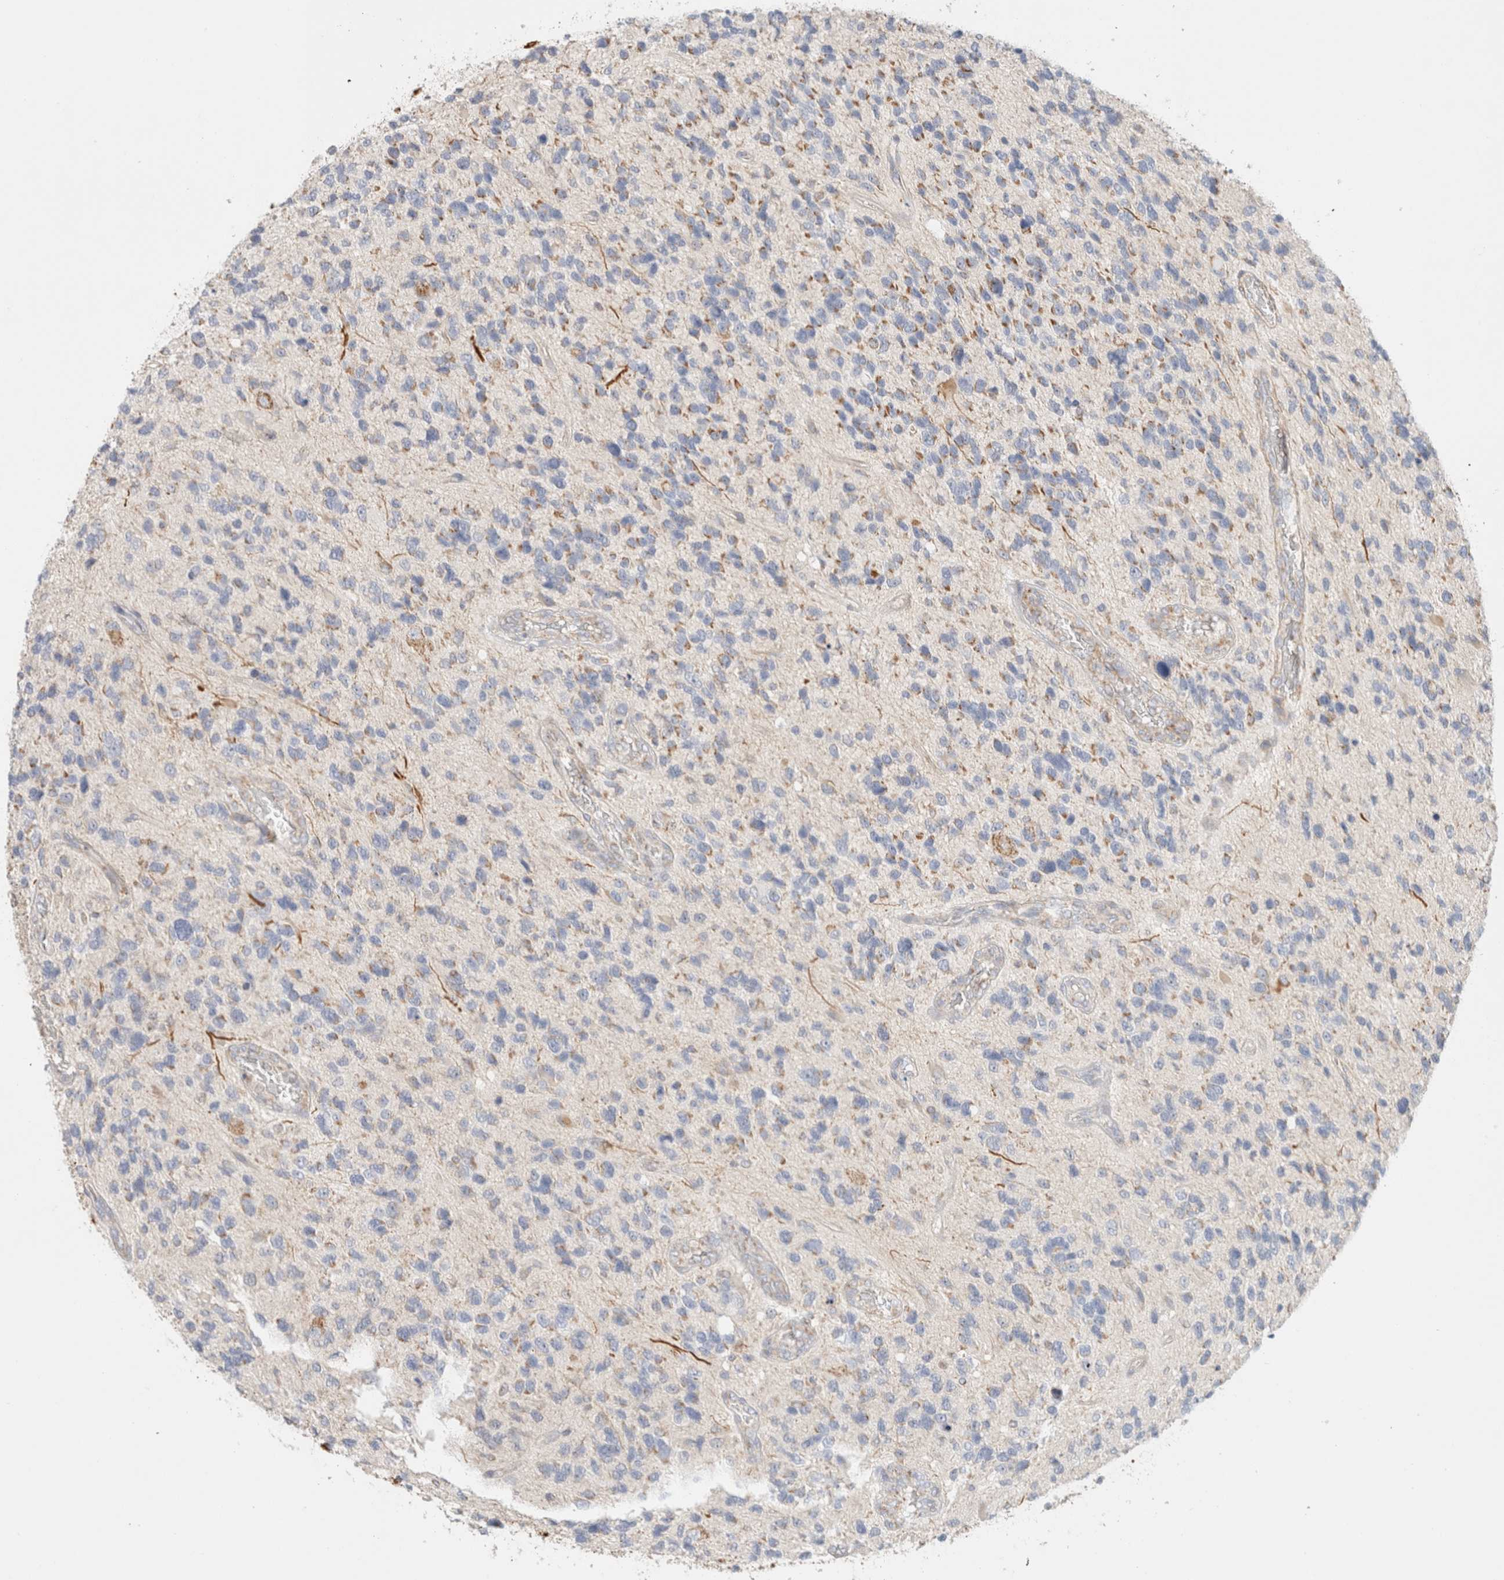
{"staining": {"intensity": "moderate", "quantity": "<25%", "location": "cytoplasmic/membranous"}, "tissue": "glioma", "cell_type": "Tumor cells", "image_type": "cancer", "snomed": [{"axis": "morphology", "description": "Glioma, malignant, High grade"}, {"axis": "topography", "description": "Brain"}], "caption": "Moderate cytoplasmic/membranous expression for a protein is present in about <25% of tumor cells of malignant glioma (high-grade) using immunohistochemistry (IHC).", "gene": "MRM3", "patient": {"sex": "female", "age": 58}}